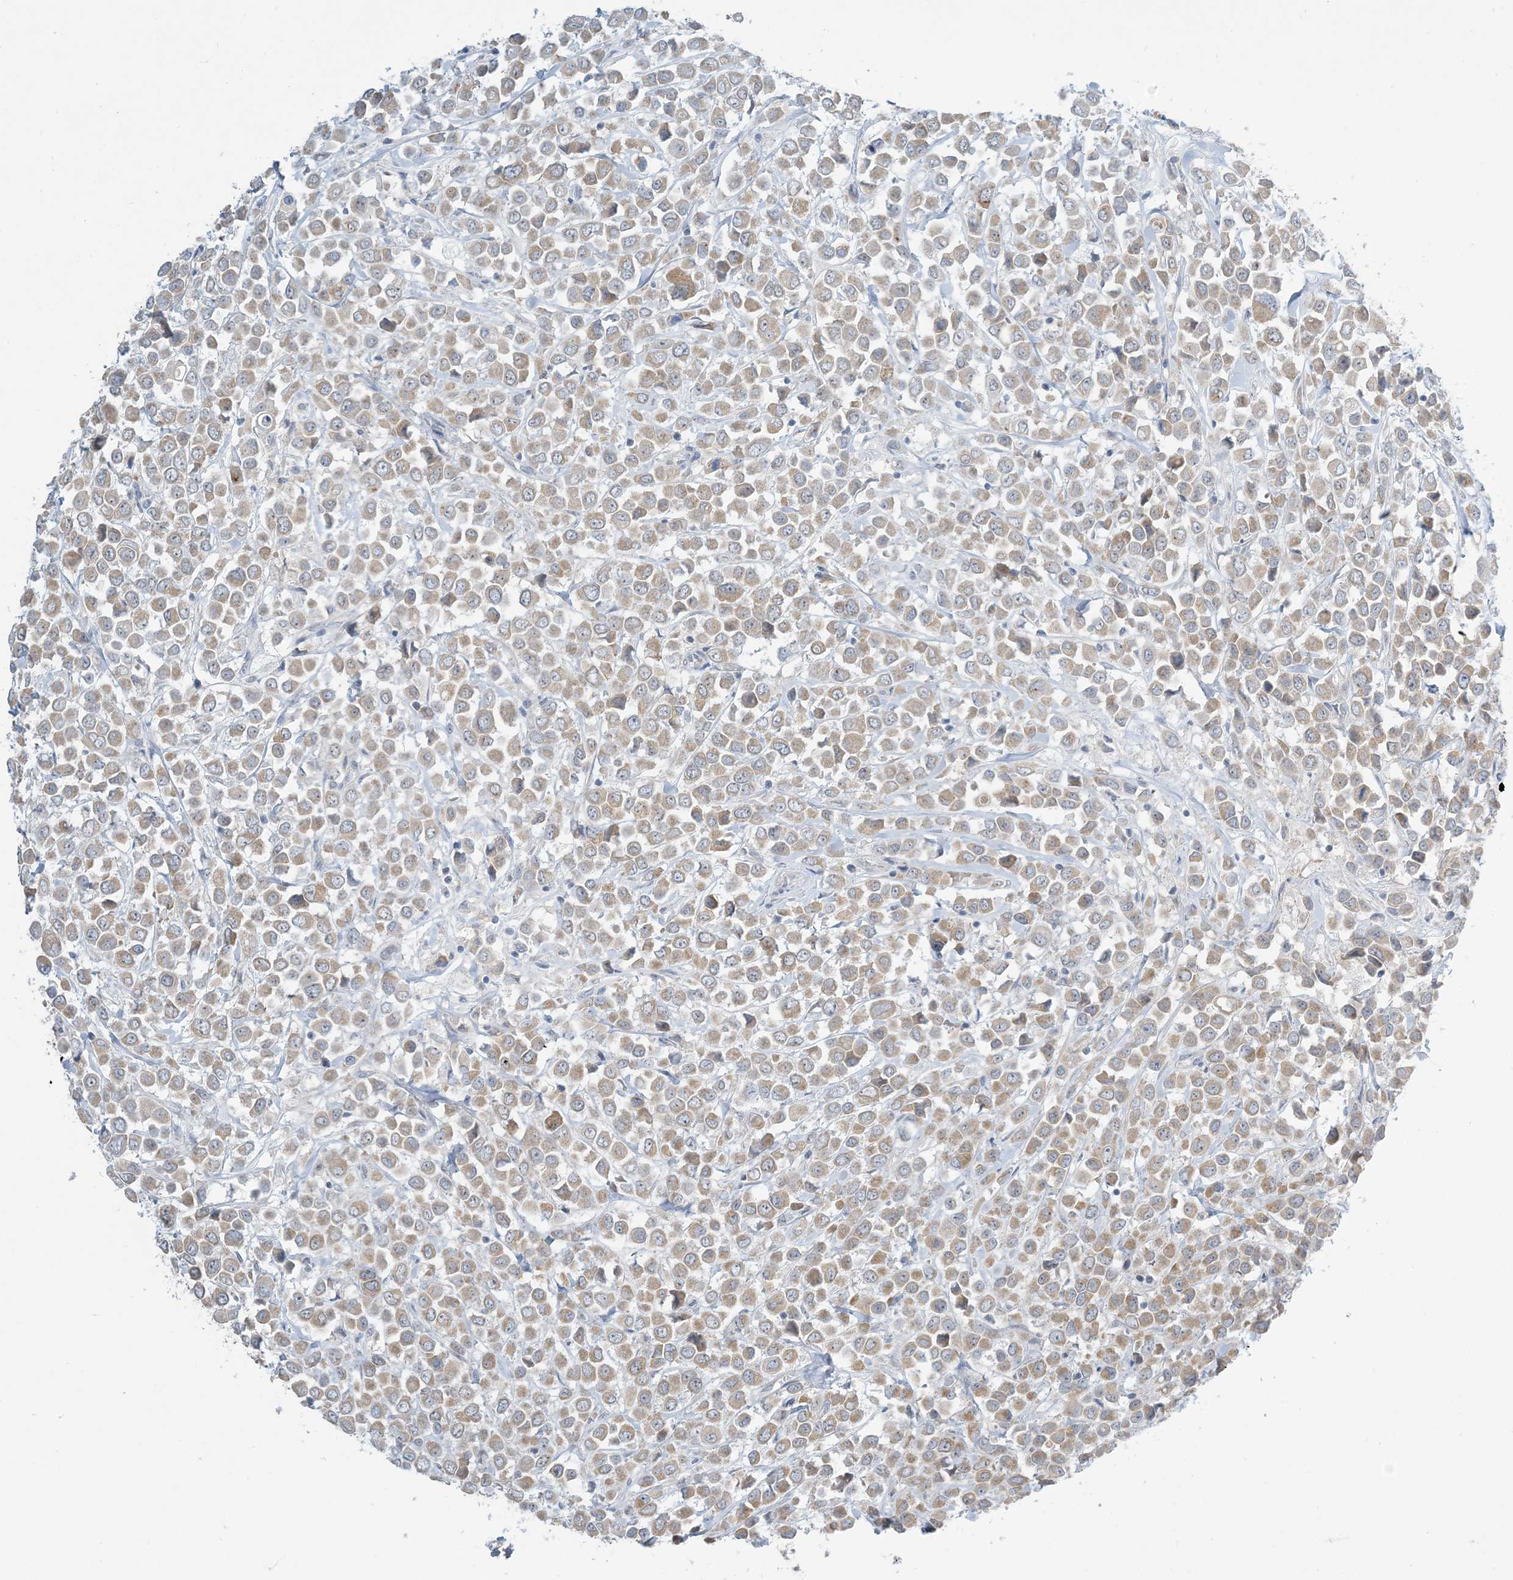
{"staining": {"intensity": "weak", "quantity": ">75%", "location": "cytoplasmic/membranous"}, "tissue": "breast cancer", "cell_type": "Tumor cells", "image_type": "cancer", "snomed": [{"axis": "morphology", "description": "Duct carcinoma"}, {"axis": "topography", "description": "Breast"}], "caption": "Protein expression analysis of breast invasive ductal carcinoma demonstrates weak cytoplasmic/membranous expression in approximately >75% of tumor cells.", "gene": "MRPS18A", "patient": {"sex": "female", "age": 61}}